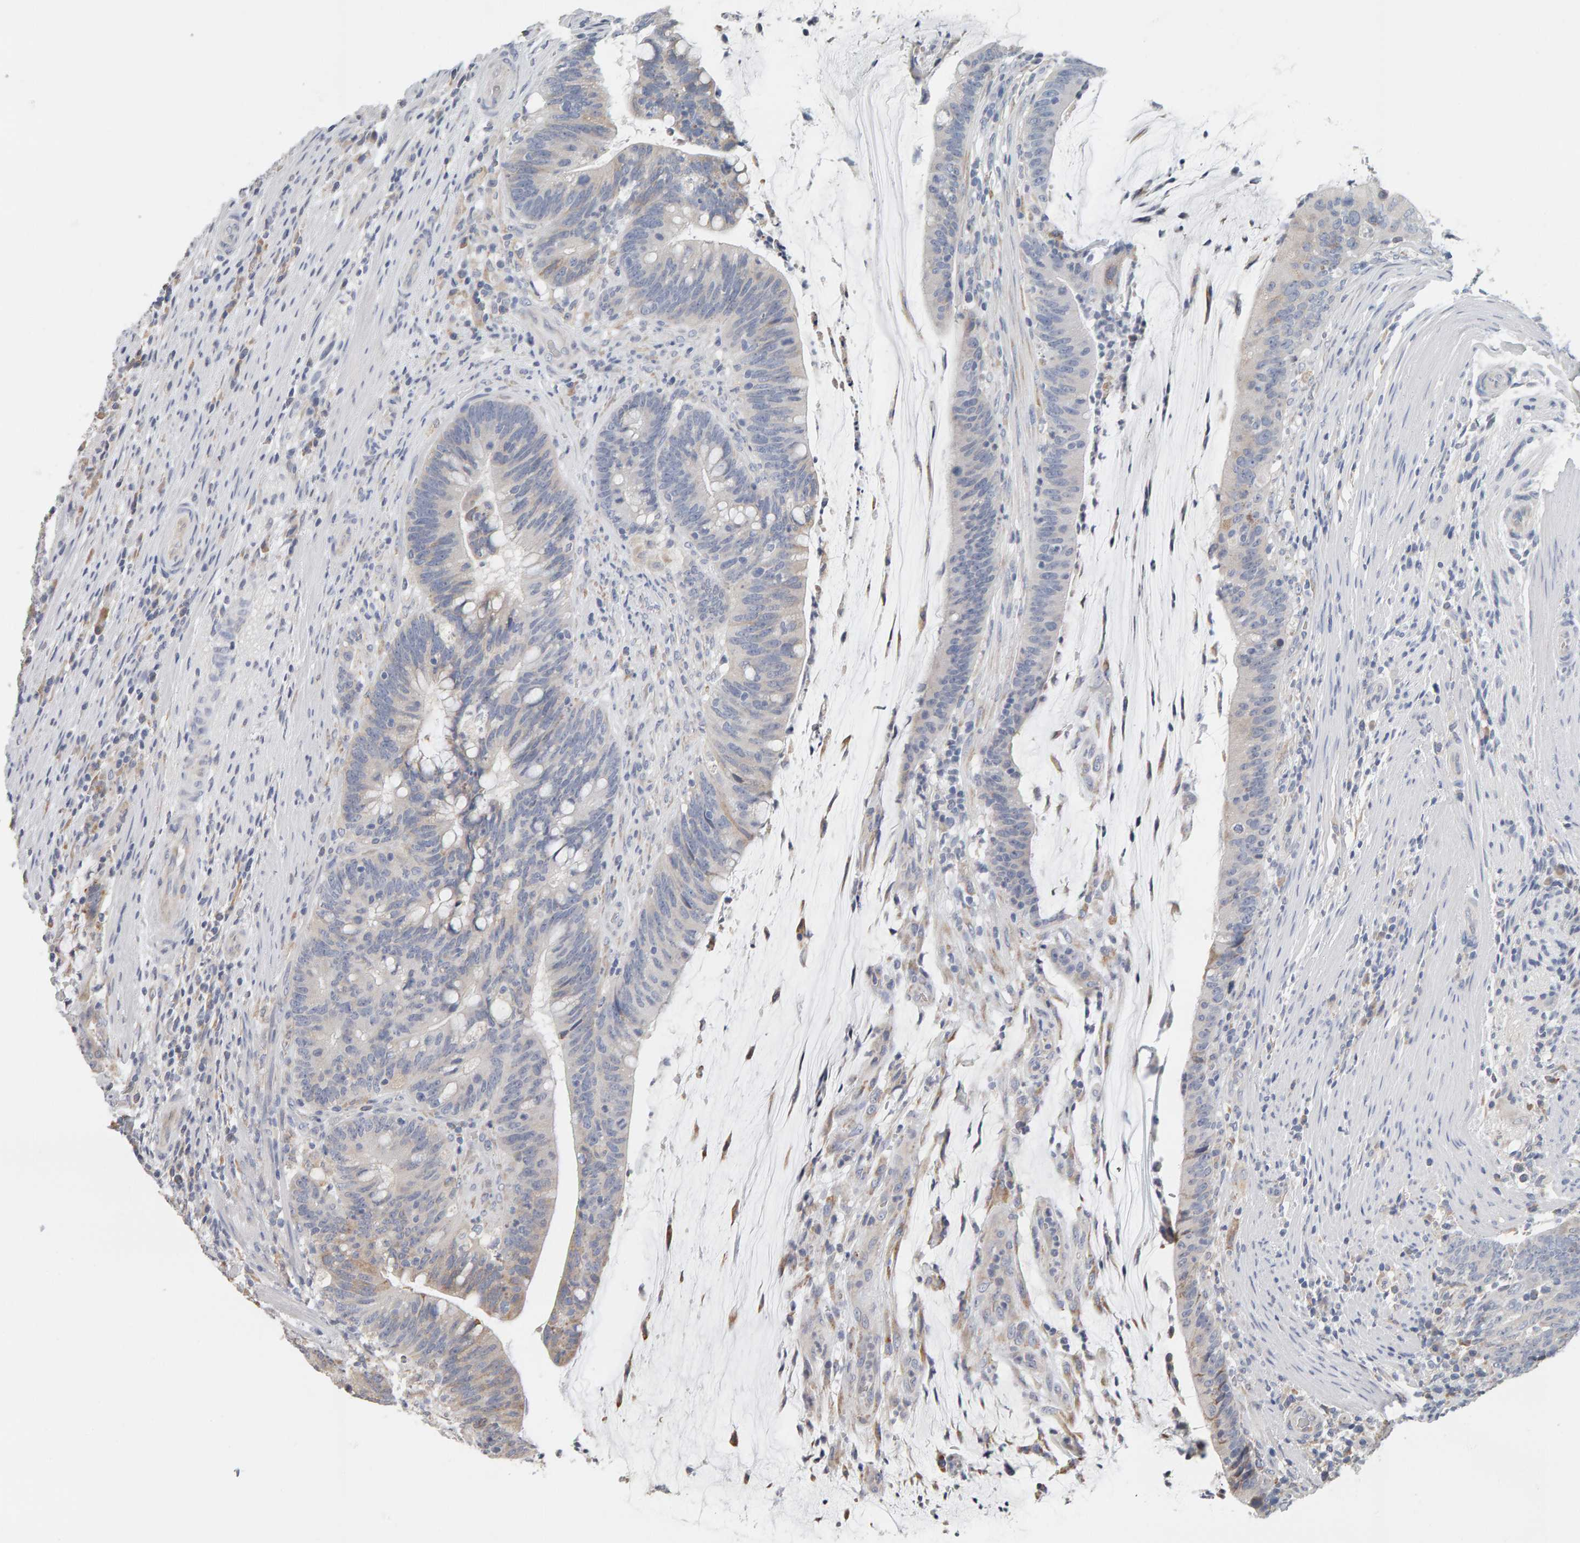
{"staining": {"intensity": "weak", "quantity": "<25%", "location": "cytoplasmic/membranous"}, "tissue": "colorectal cancer", "cell_type": "Tumor cells", "image_type": "cancer", "snomed": [{"axis": "morphology", "description": "Adenocarcinoma, NOS"}, {"axis": "topography", "description": "Colon"}], "caption": "The immunohistochemistry image has no significant expression in tumor cells of adenocarcinoma (colorectal) tissue.", "gene": "ADHFE1", "patient": {"sex": "female", "age": 66}}